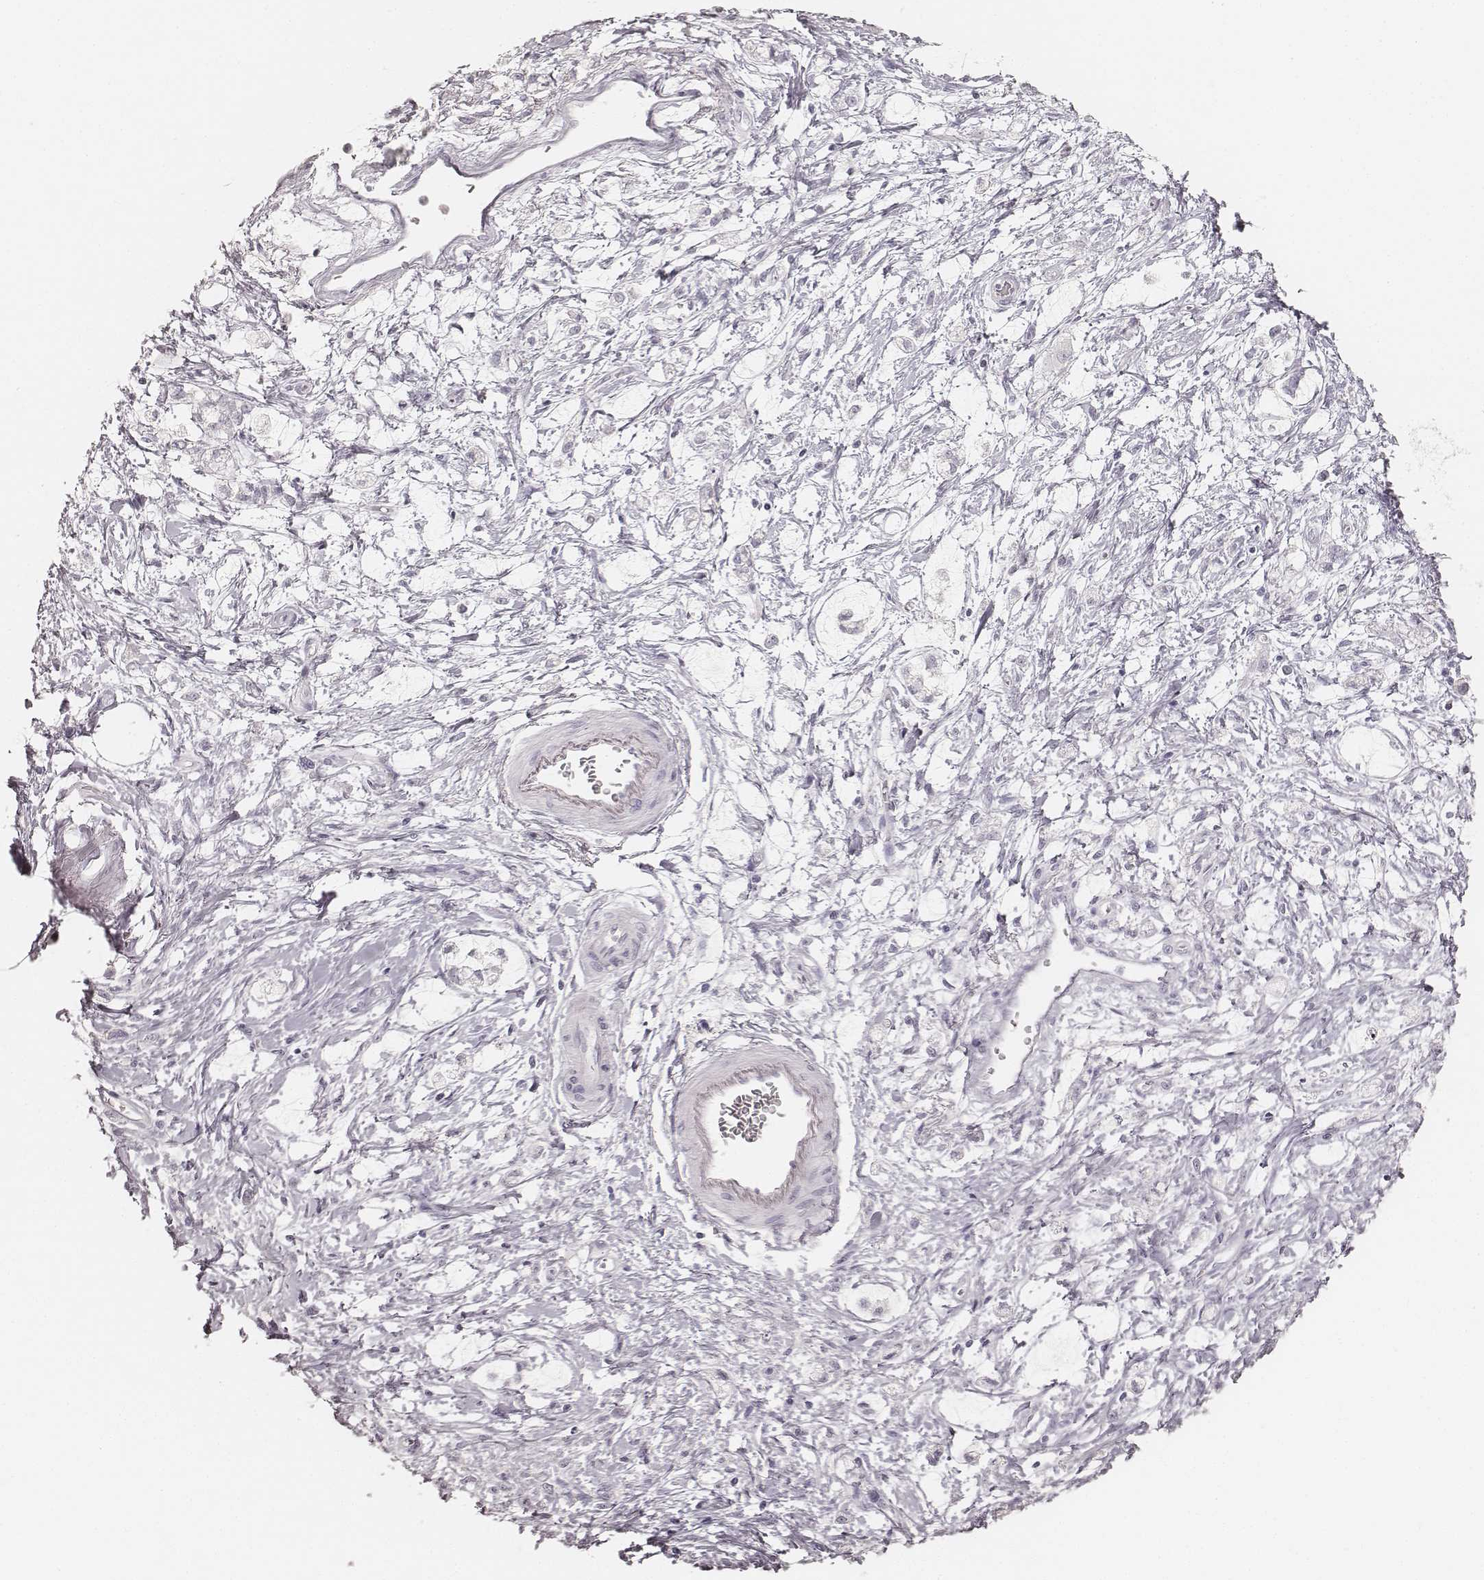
{"staining": {"intensity": "negative", "quantity": "none", "location": "none"}, "tissue": "stomach cancer", "cell_type": "Tumor cells", "image_type": "cancer", "snomed": [{"axis": "morphology", "description": "Adenocarcinoma, NOS"}, {"axis": "topography", "description": "Stomach"}], "caption": "Tumor cells are negative for protein expression in human stomach cancer (adenocarcinoma). (Brightfield microscopy of DAB (3,3'-diaminobenzidine) IHC at high magnification).", "gene": "KRT26", "patient": {"sex": "female", "age": 60}}